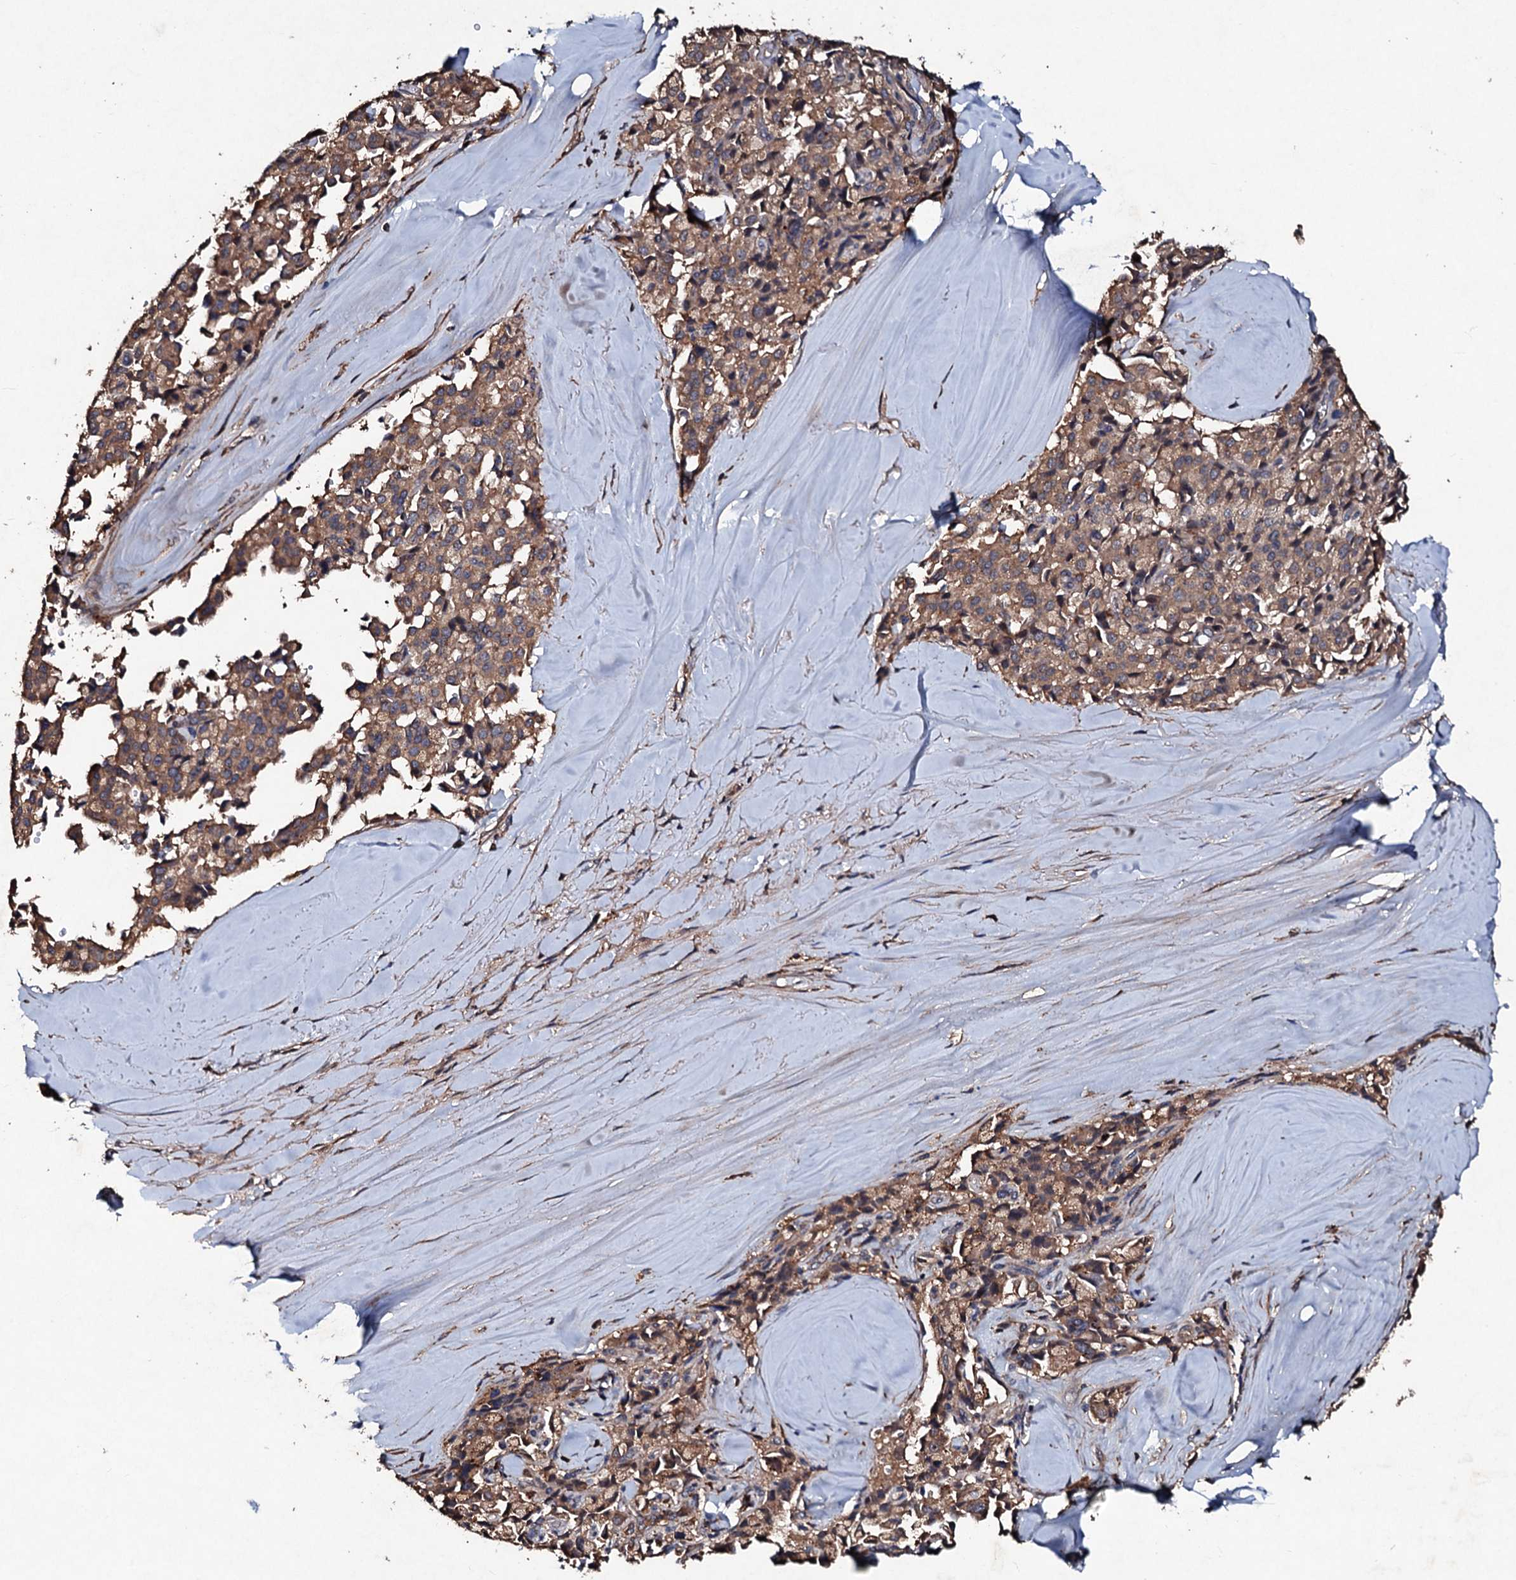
{"staining": {"intensity": "moderate", "quantity": ">75%", "location": "cytoplasmic/membranous"}, "tissue": "pancreatic cancer", "cell_type": "Tumor cells", "image_type": "cancer", "snomed": [{"axis": "morphology", "description": "Adenocarcinoma, NOS"}, {"axis": "topography", "description": "Pancreas"}], "caption": "Immunohistochemical staining of human pancreatic cancer shows medium levels of moderate cytoplasmic/membranous protein expression in approximately >75% of tumor cells.", "gene": "KERA", "patient": {"sex": "male", "age": 65}}